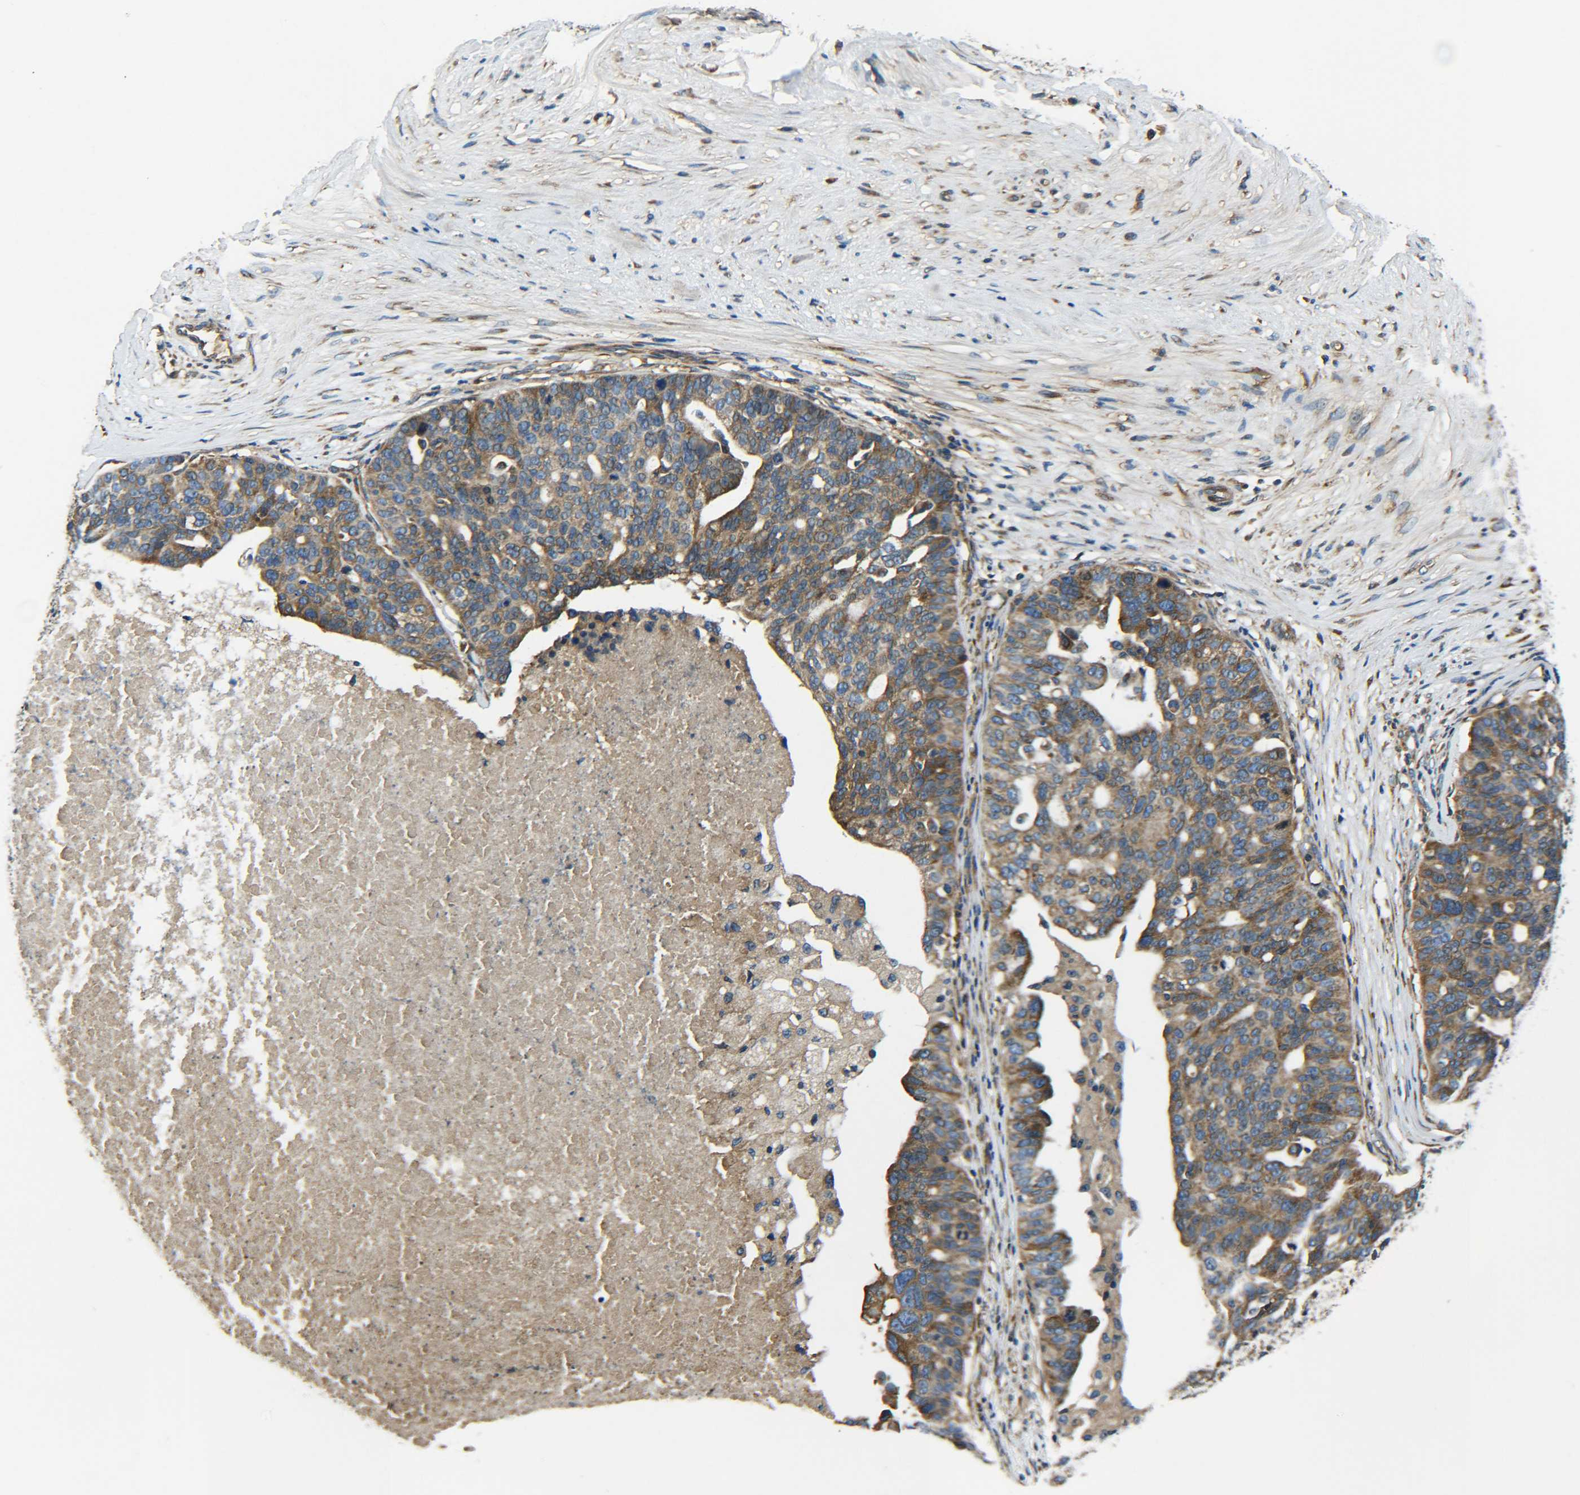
{"staining": {"intensity": "moderate", "quantity": "<25%", "location": "cytoplasmic/membranous"}, "tissue": "ovarian cancer", "cell_type": "Tumor cells", "image_type": "cancer", "snomed": [{"axis": "morphology", "description": "Cystadenocarcinoma, serous, NOS"}, {"axis": "topography", "description": "Ovary"}], "caption": "Brown immunohistochemical staining in human ovarian cancer (serous cystadenocarcinoma) demonstrates moderate cytoplasmic/membranous positivity in approximately <25% of tumor cells.", "gene": "PREB", "patient": {"sex": "female", "age": 59}}